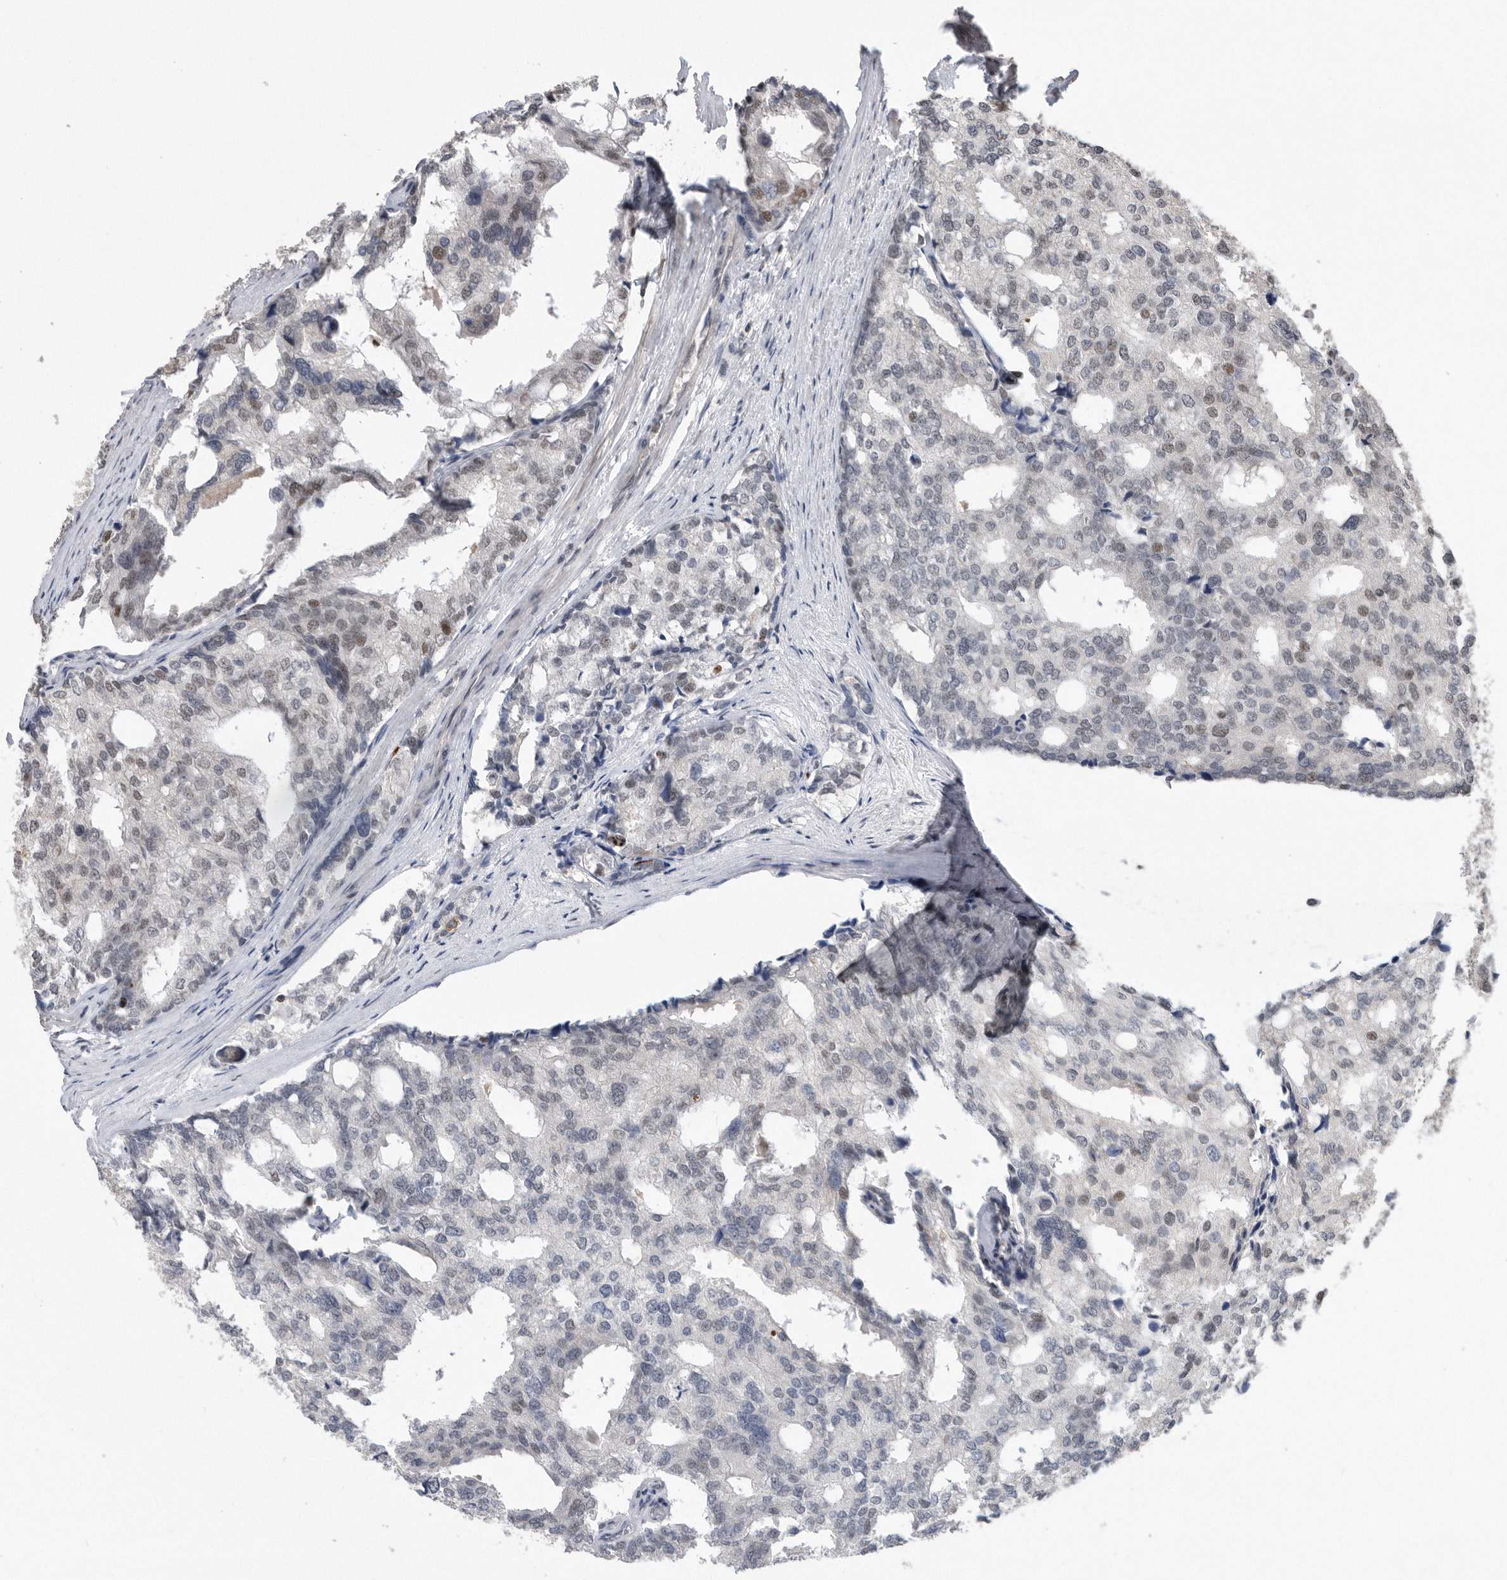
{"staining": {"intensity": "weak", "quantity": "<25%", "location": "nuclear"}, "tissue": "prostate cancer", "cell_type": "Tumor cells", "image_type": "cancer", "snomed": [{"axis": "morphology", "description": "Adenocarcinoma, High grade"}, {"axis": "topography", "description": "Prostate"}], "caption": "IHC image of human high-grade adenocarcinoma (prostate) stained for a protein (brown), which shows no staining in tumor cells.", "gene": "TDRD3", "patient": {"sex": "male", "age": 50}}